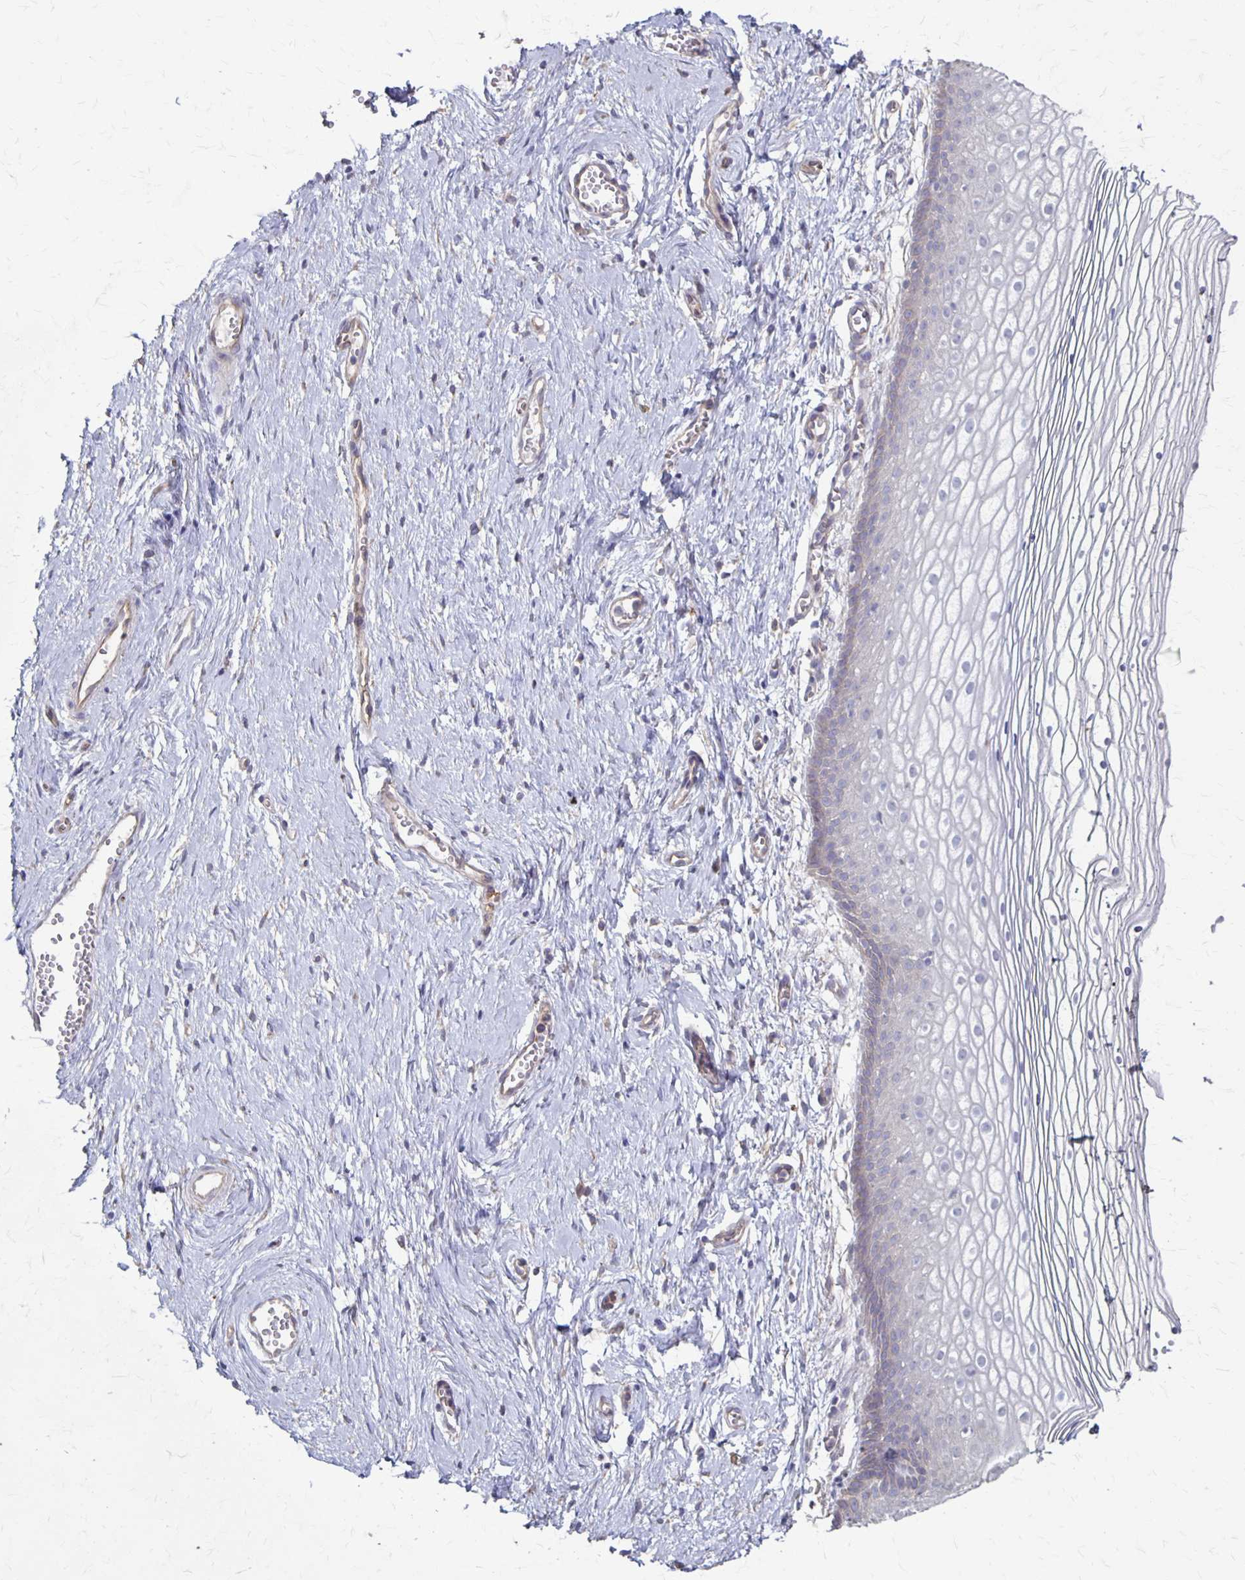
{"staining": {"intensity": "negative", "quantity": "none", "location": "none"}, "tissue": "vagina", "cell_type": "Squamous epithelial cells", "image_type": "normal", "snomed": [{"axis": "morphology", "description": "Normal tissue, NOS"}, {"axis": "topography", "description": "Vagina"}], "caption": "Immunohistochemical staining of normal human vagina shows no significant staining in squamous epithelial cells. Brightfield microscopy of immunohistochemistry (IHC) stained with DAB (3,3'-diaminobenzidine) (brown) and hematoxylin (blue), captured at high magnification.", "gene": "PPP1R3E", "patient": {"sex": "female", "age": 56}}